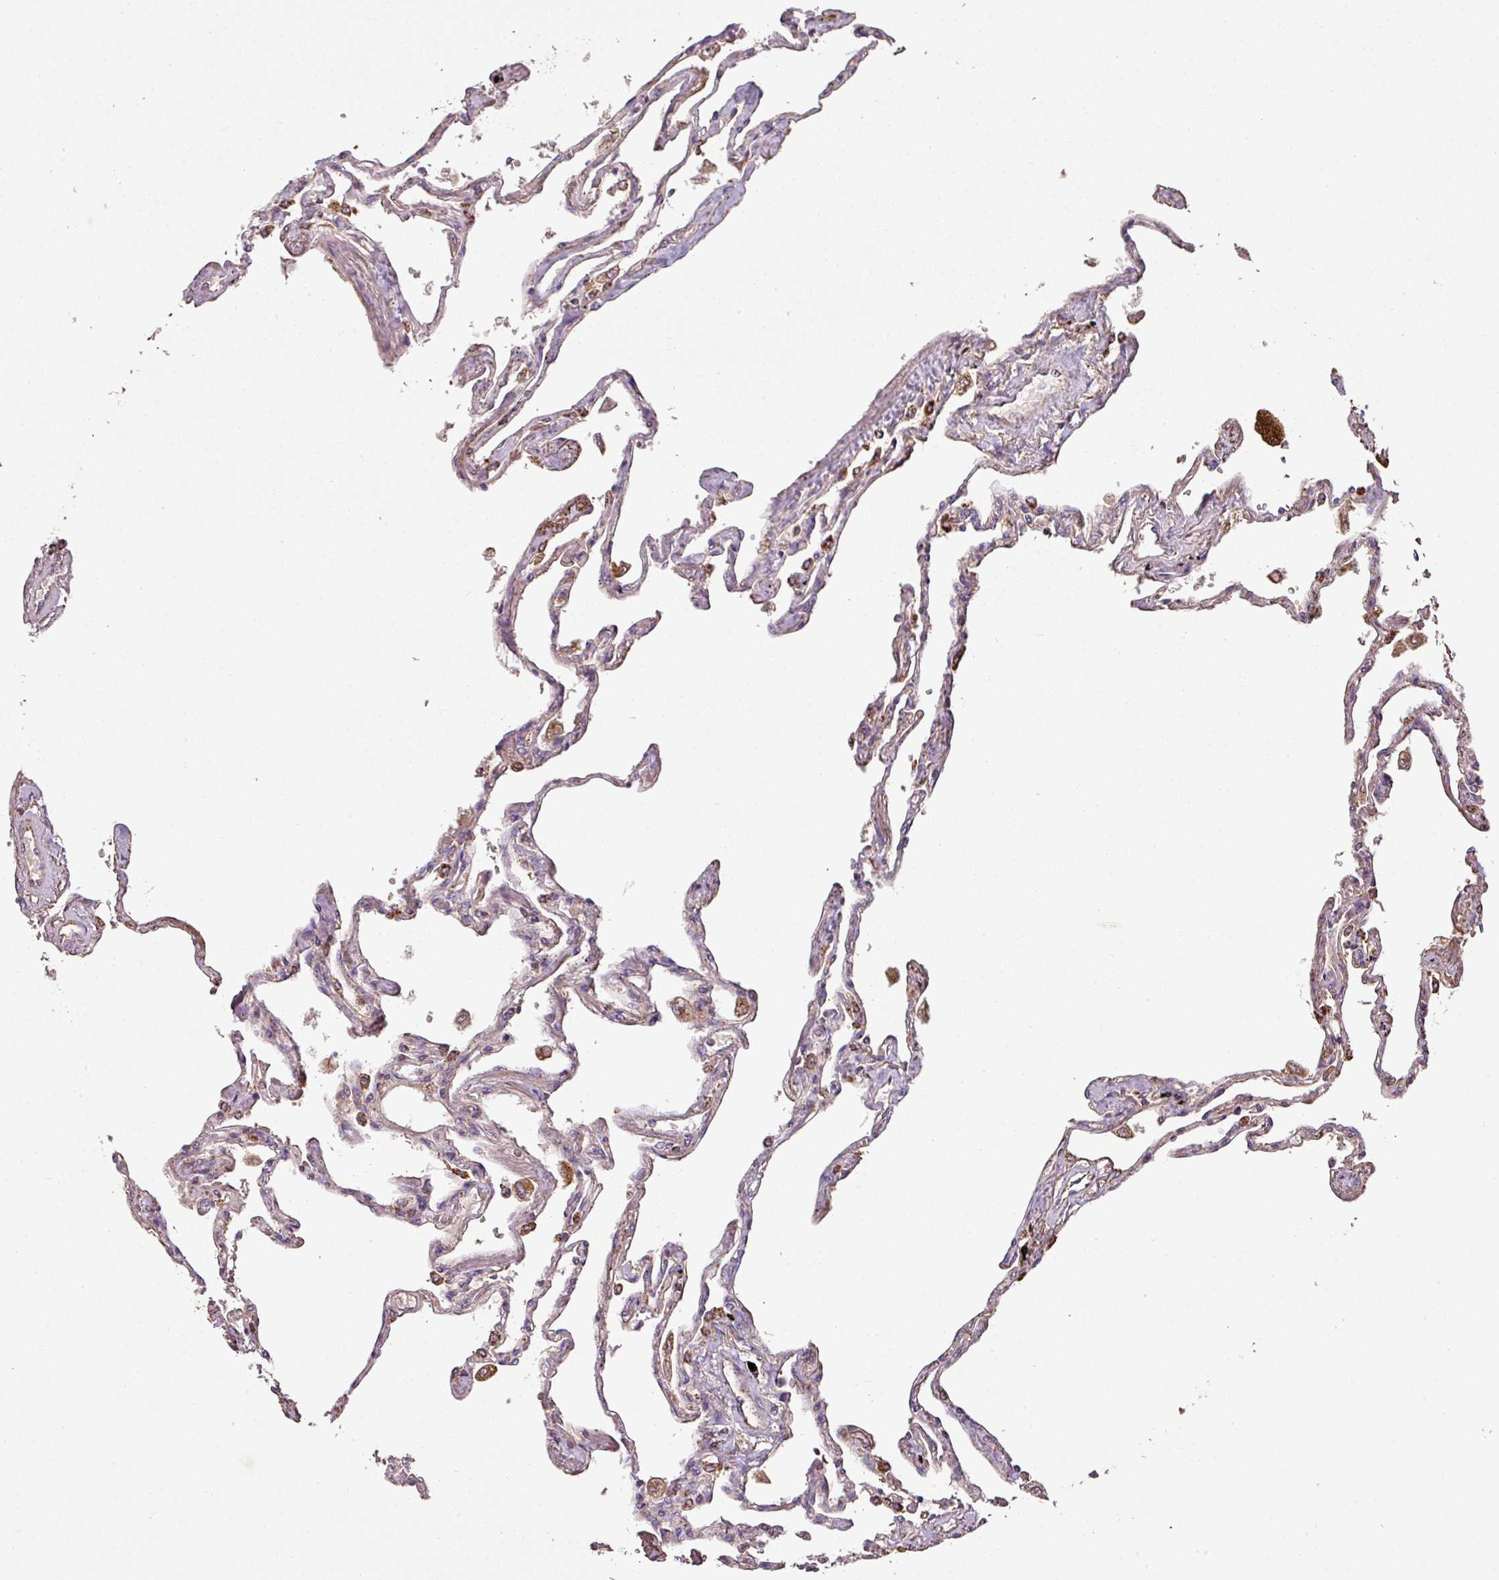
{"staining": {"intensity": "weak", "quantity": "<25%", "location": "cytoplasmic/membranous"}, "tissue": "lung", "cell_type": "Alveolar cells", "image_type": "normal", "snomed": [{"axis": "morphology", "description": "Normal tissue, NOS"}, {"axis": "topography", "description": "Lung"}], "caption": "This photomicrograph is of normal lung stained with immunohistochemistry (IHC) to label a protein in brown with the nuclei are counter-stained blue. There is no staining in alveolar cells. (IHC, brightfield microscopy, high magnification).", "gene": "ENSG00000260170", "patient": {"sex": "female", "age": 67}}